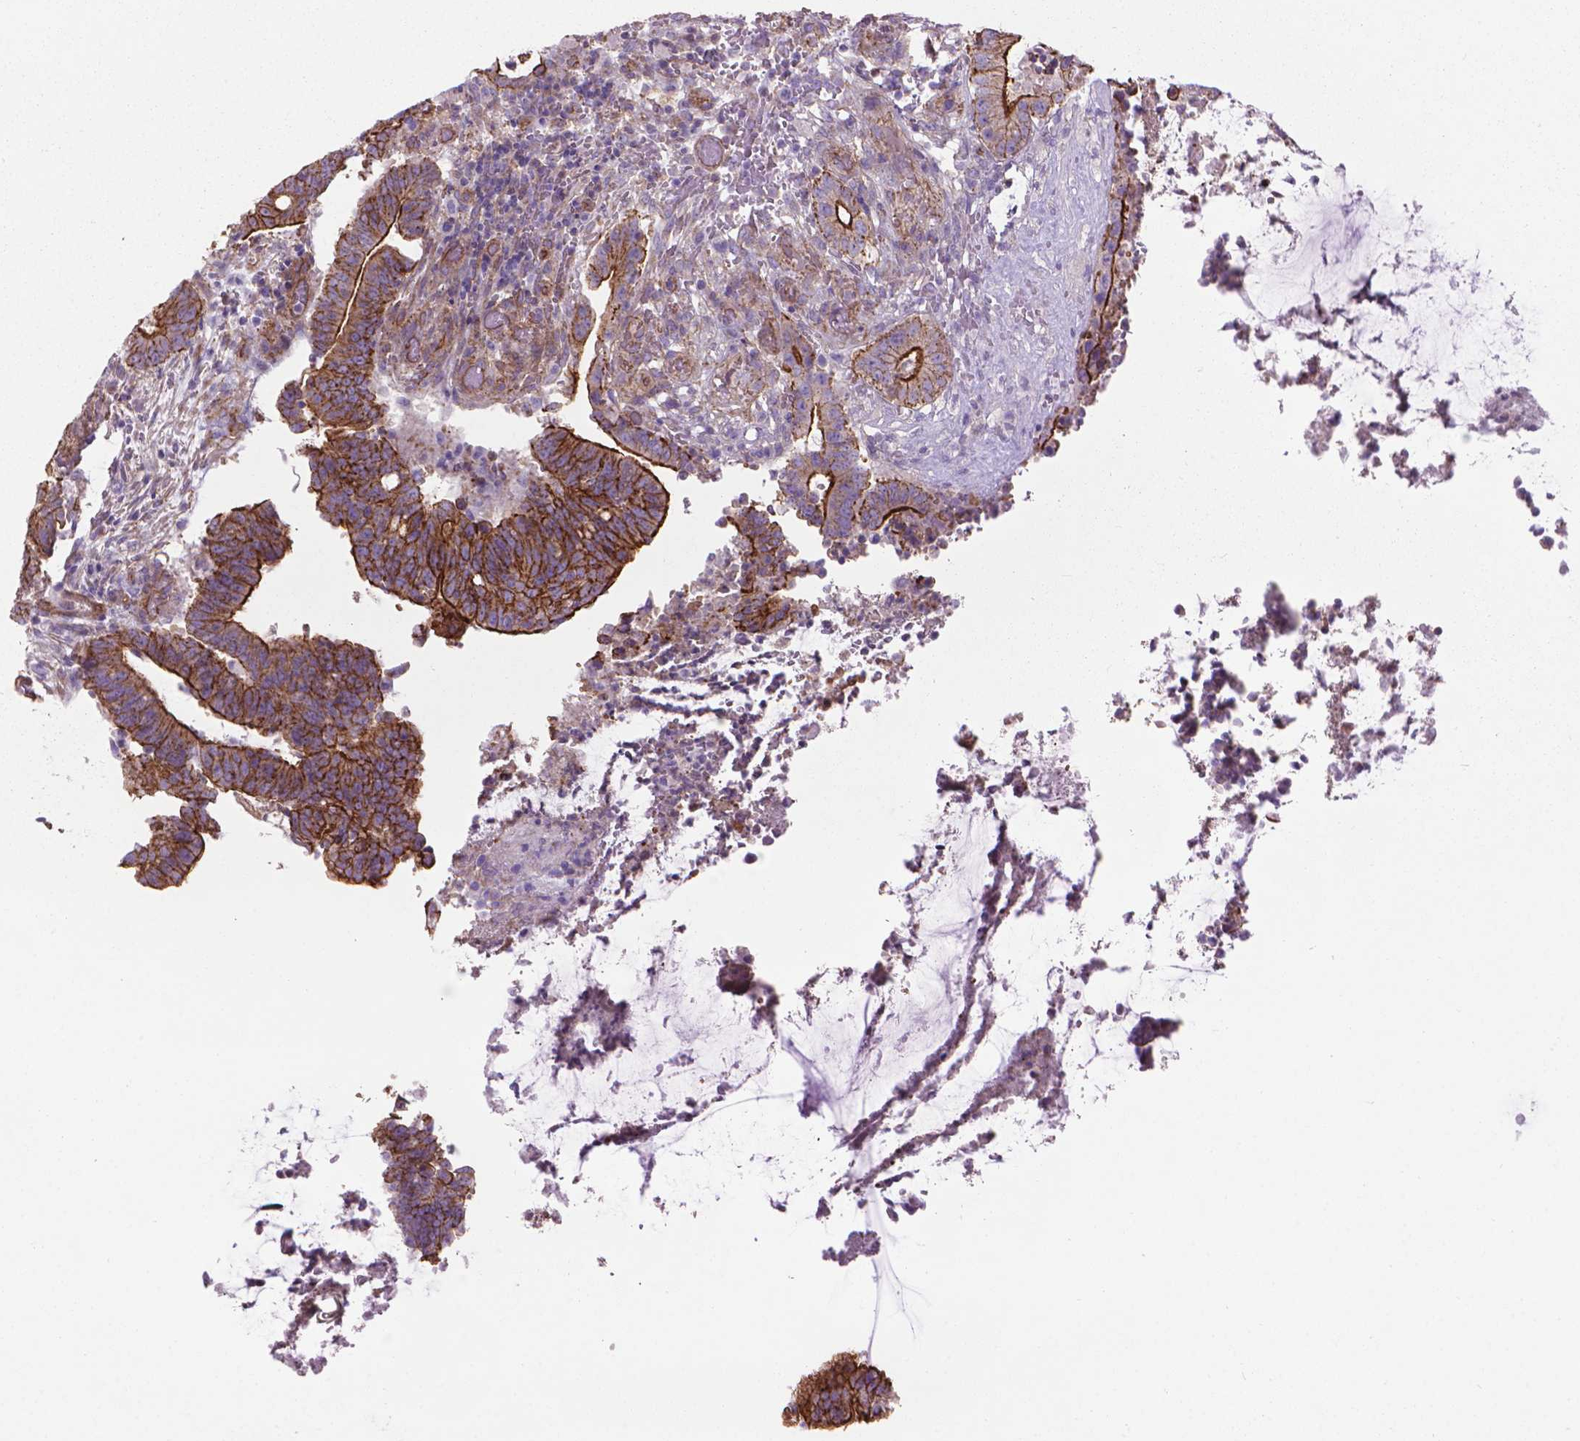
{"staining": {"intensity": "strong", "quantity": ">75%", "location": "cytoplasmic/membranous"}, "tissue": "colorectal cancer", "cell_type": "Tumor cells", "image_type": "cancer", "snomed": [{"axis": "morphology", "description": "Adenocarcinoma, NOS"}, {"axis": "topography", "description": "Colon"}], "caption": "Strong cytoplasmic/membranous staining for a protein is appreciated in about >75% of tumor cells of colorectal adenocarcinoma using immunohistochemistry.", "gene": "TENT5A", "patient": {"sex": "female", "age": 43}}